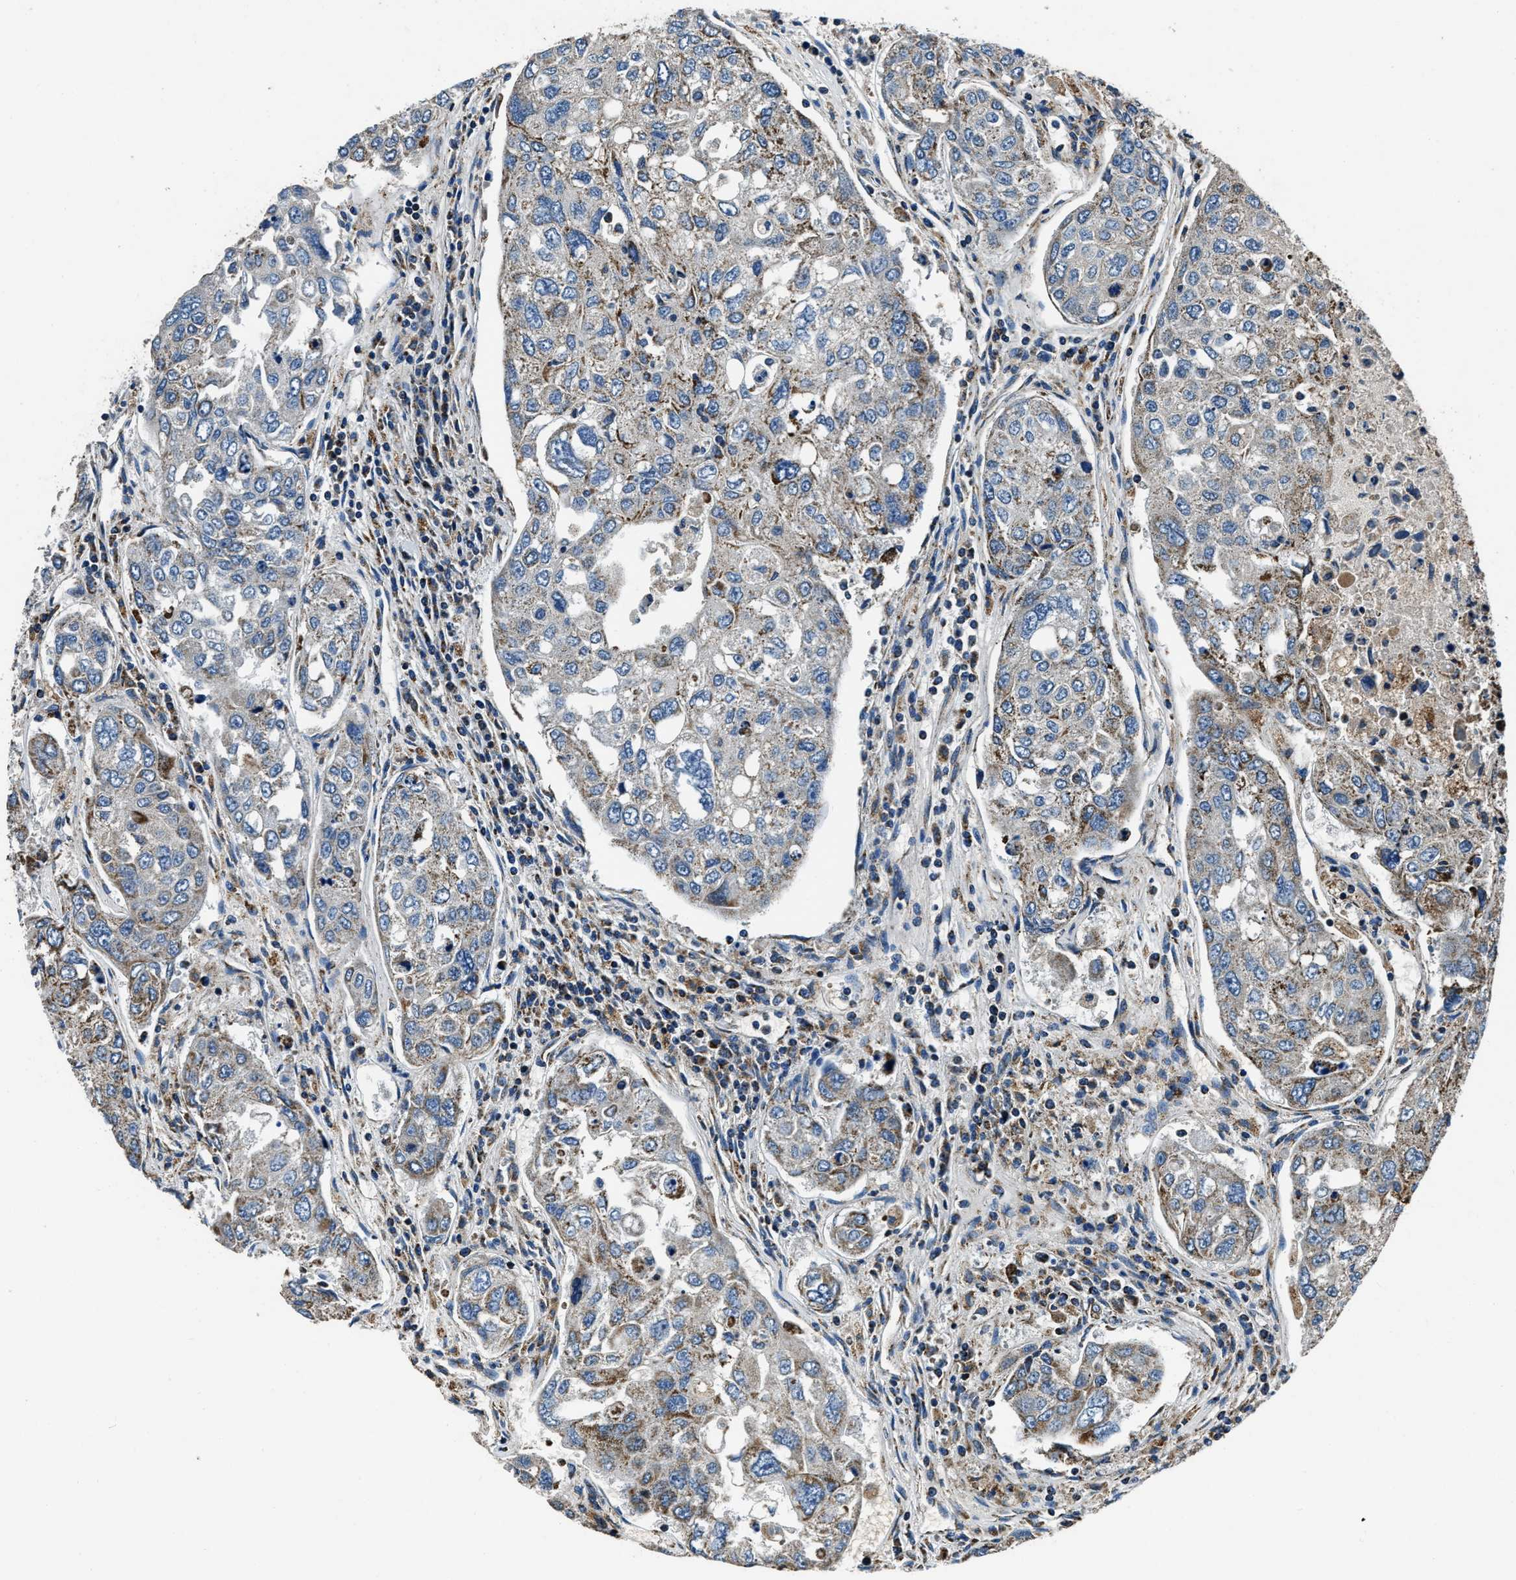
{"staining": {"intensity": "moderate", "quantity": "<25%", "location": "cytoplasmic/membranous"}, "tissue": "urothelial cancer", "cell_type": "Tumor cells", "image_type": "cancer", "snomed": [{"axis": "morphology", "description": "Urothelial carcinoma, High grade"}, {"axis": "topography", "description": "Lymph node"}, {"axis": "topography", "description": "Urinary bladder"}], "caption": "A histopathology image showing moderate cytoplasmic/membranous expression in approximately <25% of tumor cells in urothelial cancer, as visualized by brown immunohistochemical staining.", "gene": "OGDH", "patient": {"sex": "male", "age": 51}}